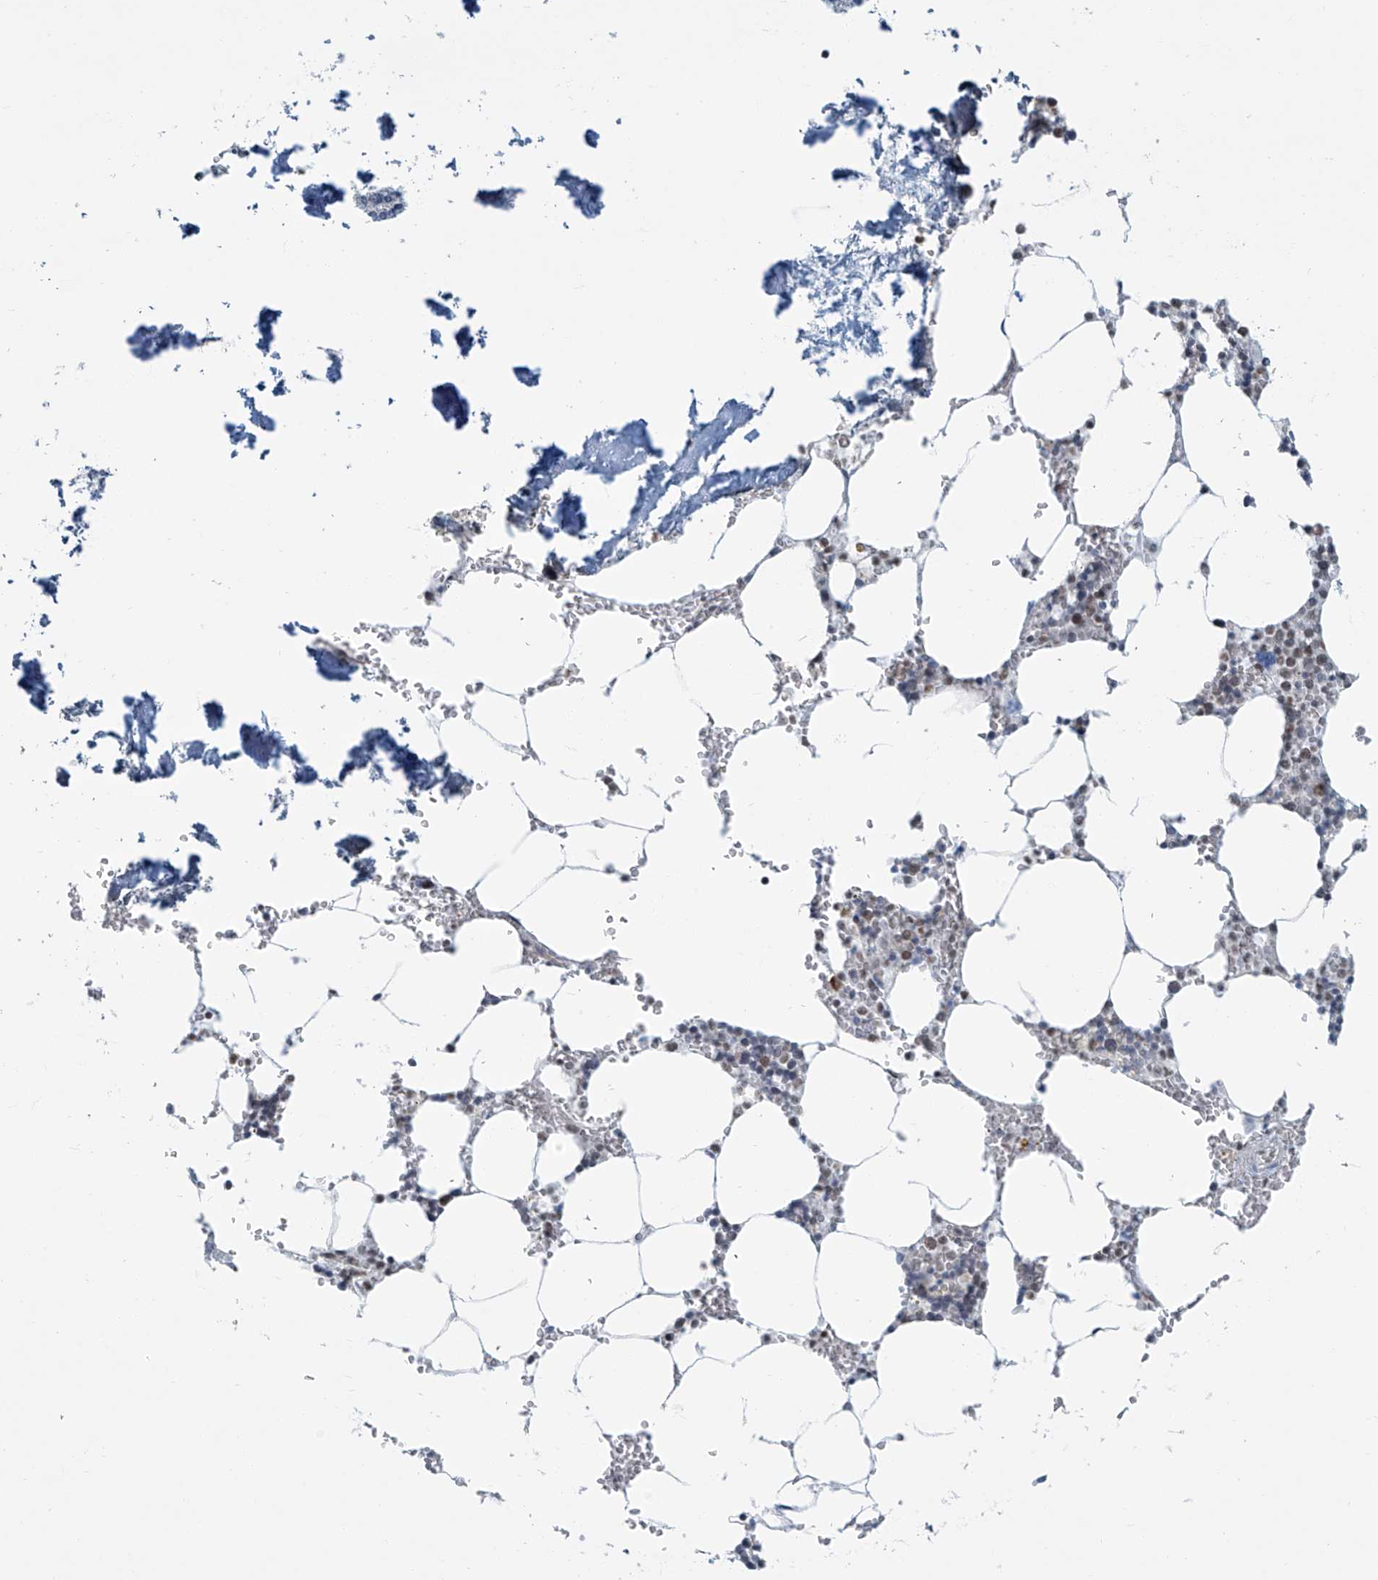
{"staining": {"intensity": "strong", "quantity": "25%-75%", "location": "nuclear"}, "tissue": "bone marrow", "cell_type": "Hematopoietic cells", "image_type": "normal", "snomed": [{"axis": "morphology", "description": "Normal tissue, NOS"}, {"axis": "topography", "description": "Bone marrow"}], "caption": "Bone marrow stained with a brown dye exhibits strong nuclear positive staining in approximately 25%-75% of hematopoietic cells.", "gene": "ENSG00000257390", "patient": {"sex": "male", "age": 70}}